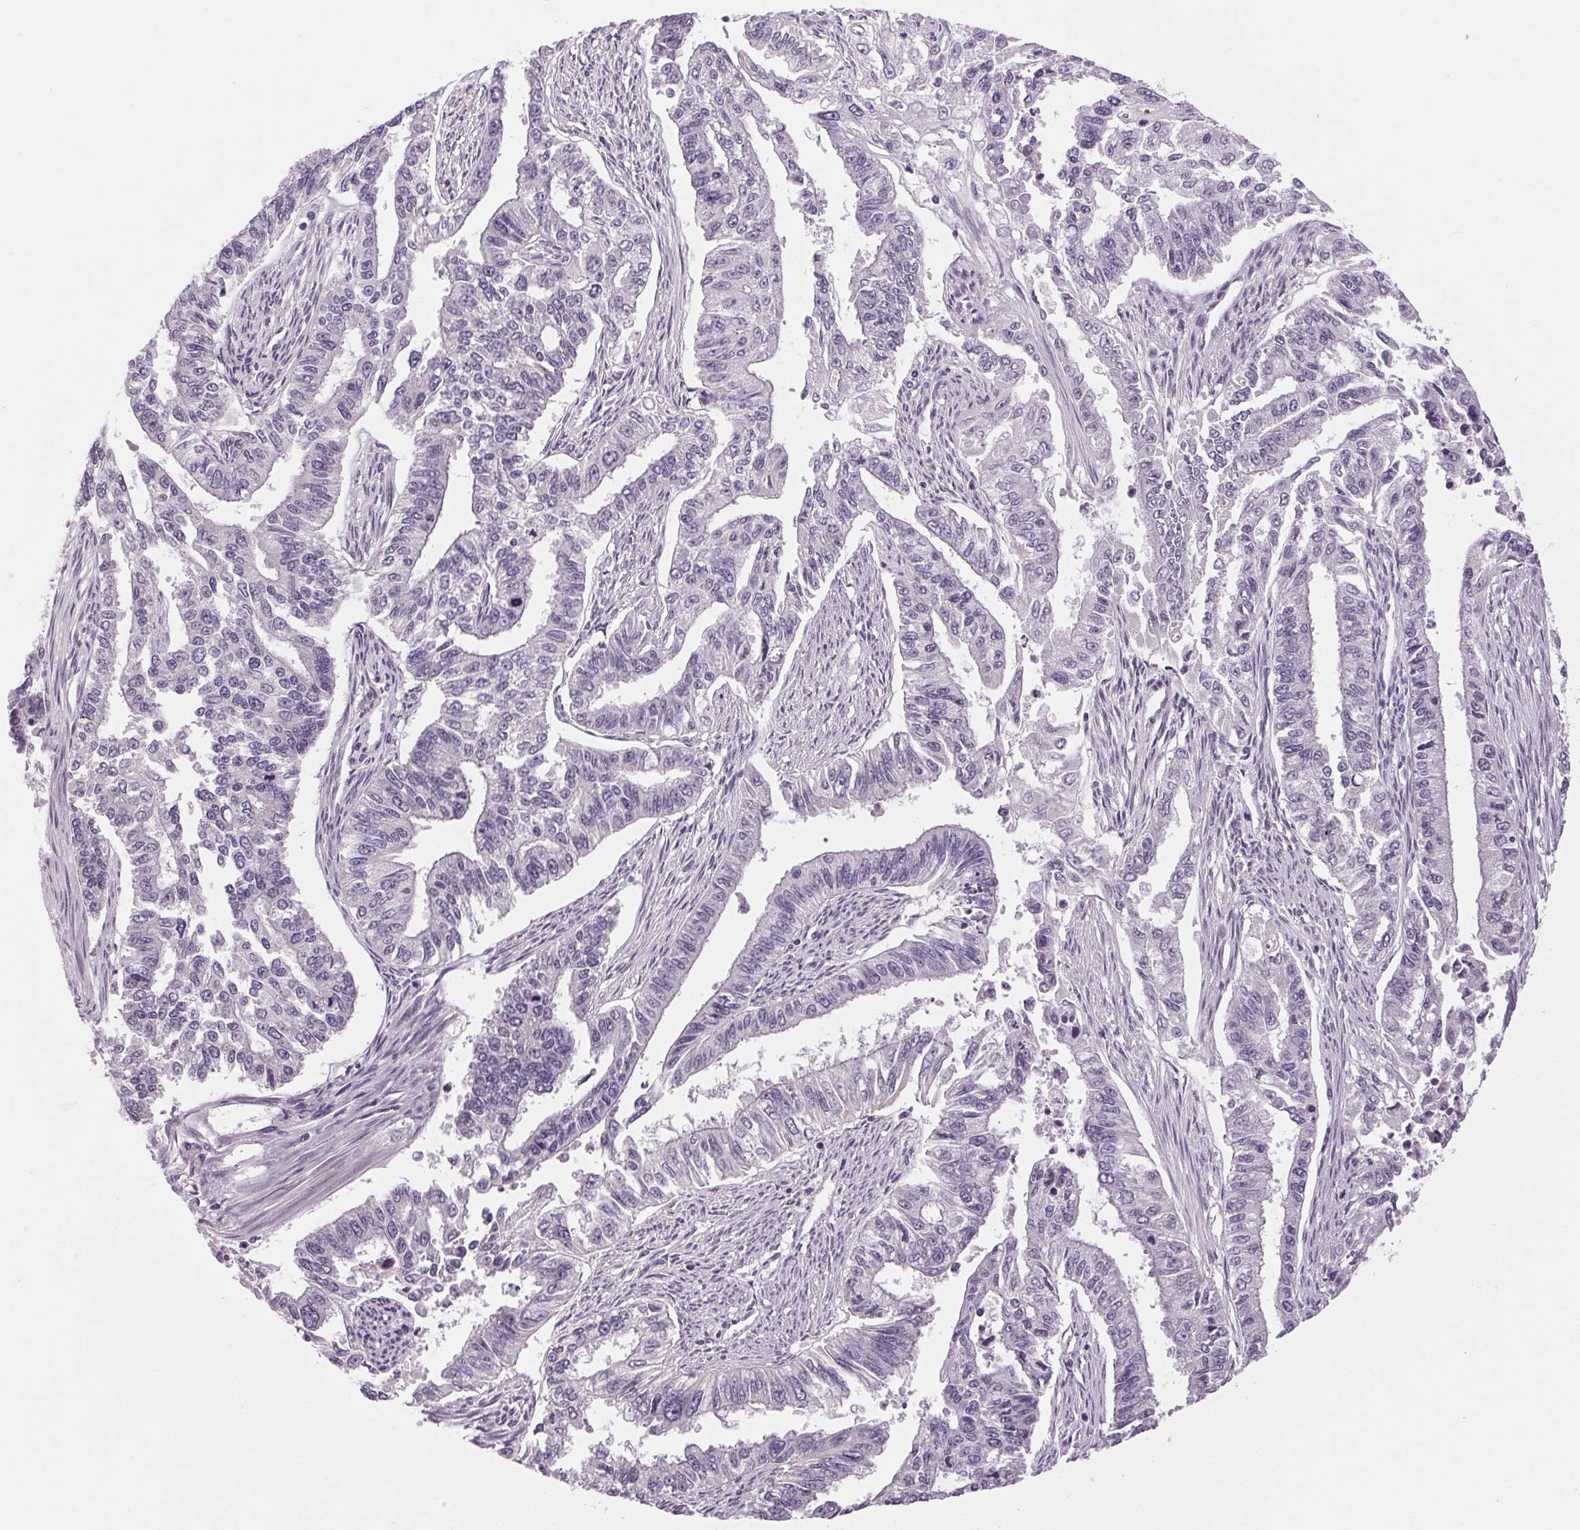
{"staining": {"intensity": "negative", "quantity": "none", "location": "none"}, "tissue": "endometrial cancer", "cell_type": "Tumor cells", "image_type": "cancer", "snomed": [{"axis": "morphology", "description": "Adenocarcinoma, NOS"}, {"axis": "topography", "description": "Uterus"}], "caption": "Tumor cells show no significant protein positivity in endometrial cancer. The staining was performed using DAB to visualize the protein expression in brown, while the nuclei were stained in blue with hematoxylin (Magnification: 20x).", "gene": "KLHL40", "patient": {"sex": "female", "age": 59}}